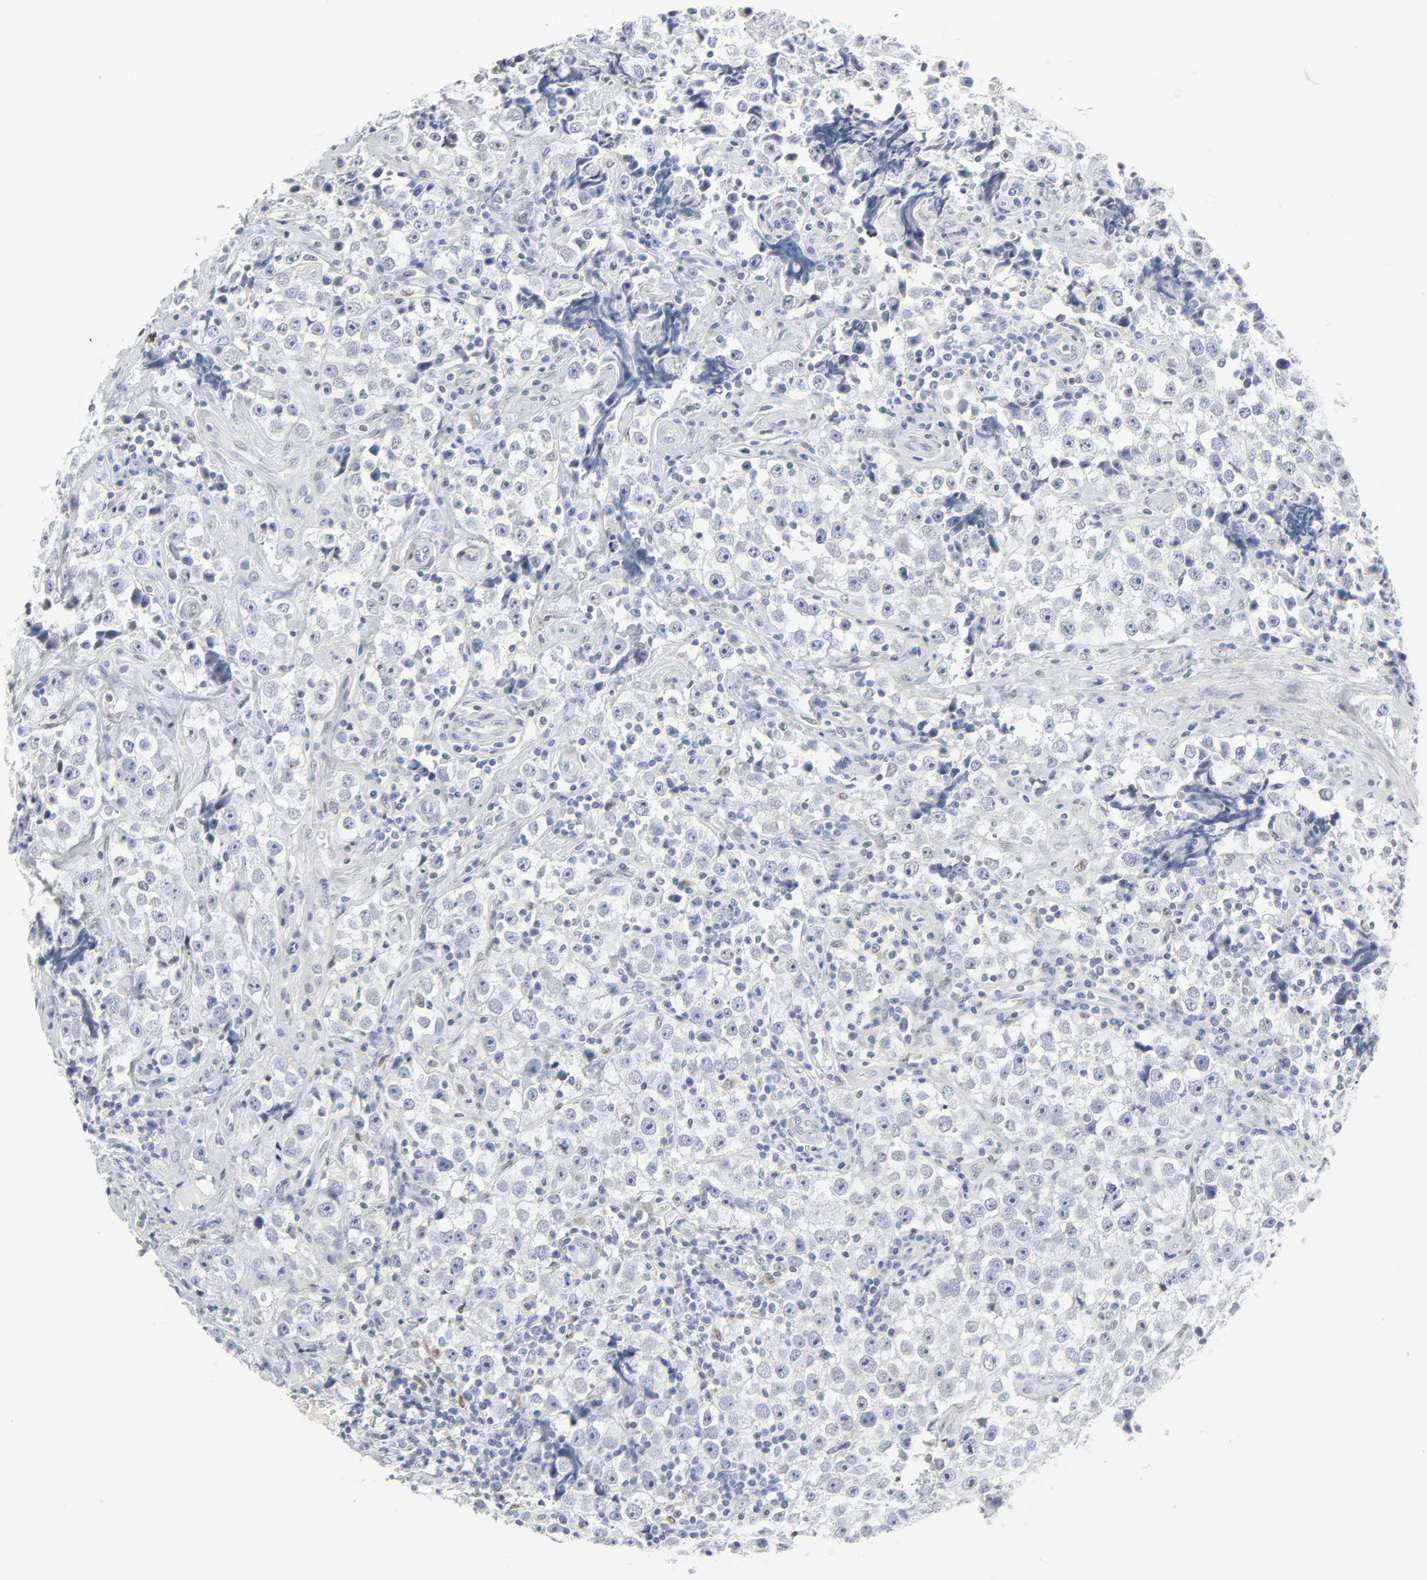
{"staining": {"intensity": "negative", "quantity": "none", "location": "none"}, "tissue": "testis cancer", "cell_type": "Tumor cells", "image_type": "cancer", "snomed": [{"axis": "morphology", "description": "Carcinoma, Embryonal, NOS"}, {"axis": "topography", "description": "Testis"}], "caption": "This is an IHC histopathology image of human testis cancer (embryonal carcinoma). There is no staining in tumor cells.", "gene": "MITF", "patient": {"sex": "male", "age": 36}}